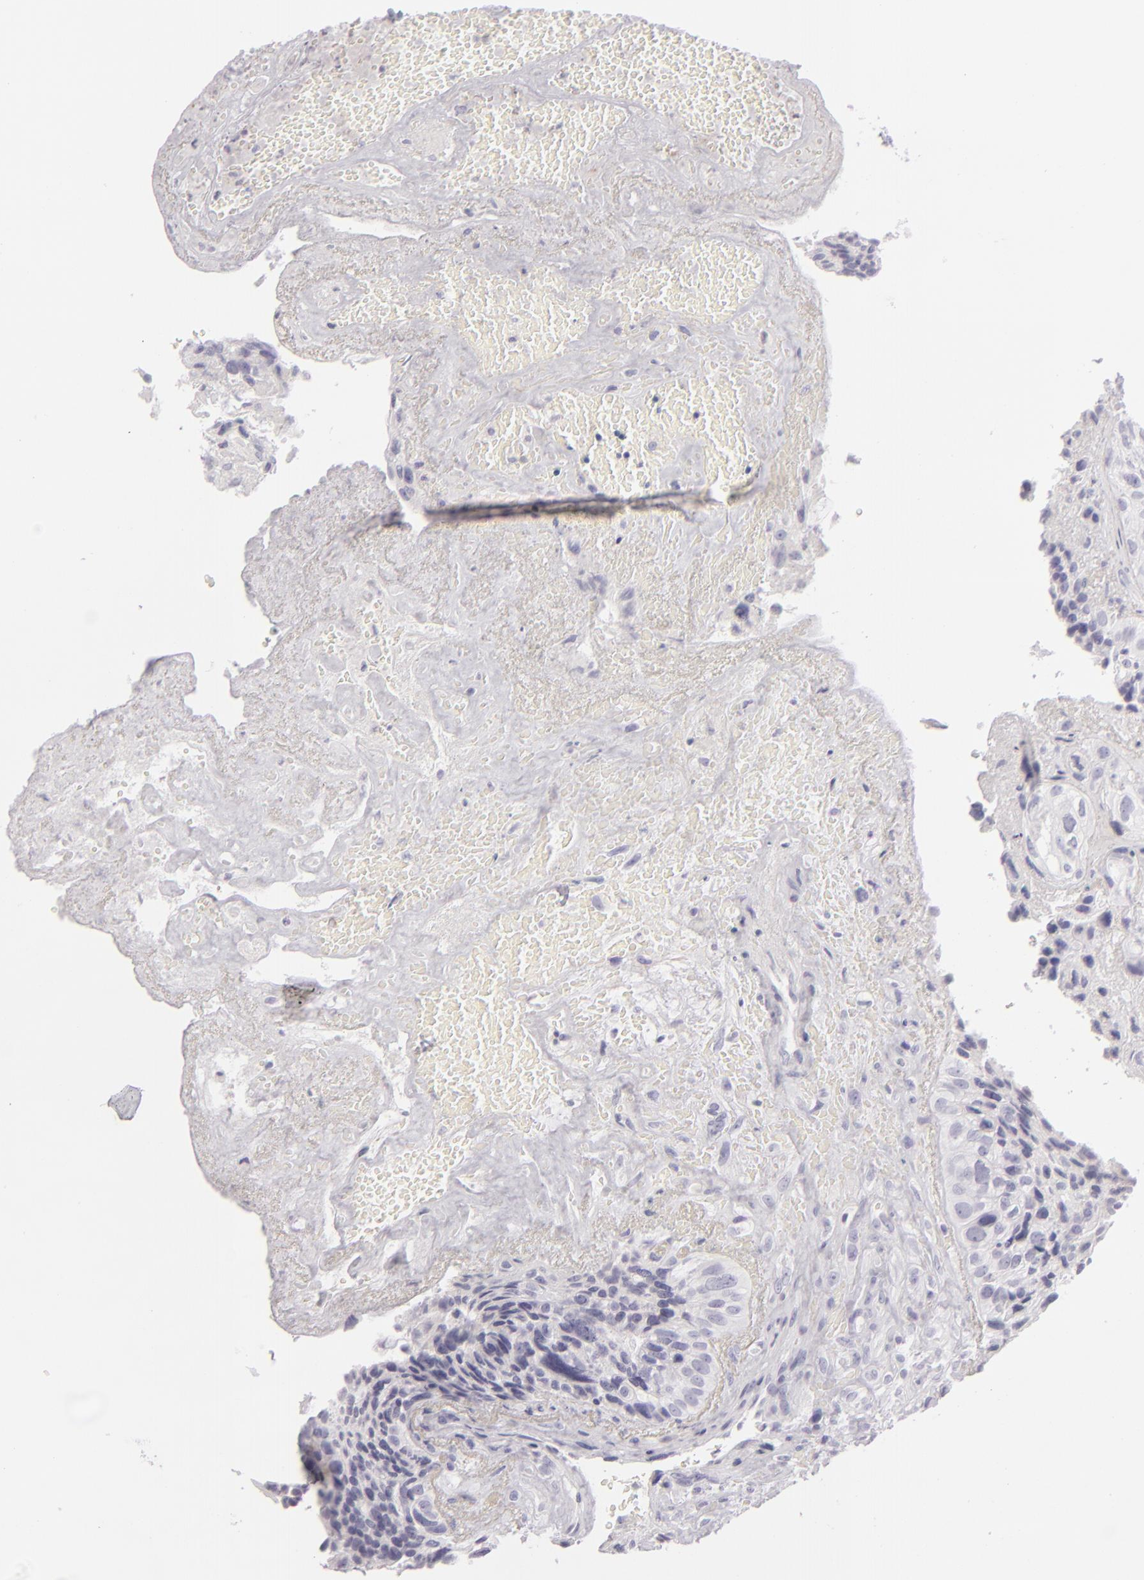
{"staining": {"intensity": "negative", "quantity": "none", "location": "none"}, "tissue": "breast cancer", "cell_type": "Tumor cells", "image_type": "cancer", "snomed": [{"axis": "morphology", "description": "Neoplasm, malignant, NOS"}, {"axis": "topography", "description": "Breast"}], "caption": "Immunohistochemistry (IHC) of breast cancer exhibits no positivity in tumor cells.", "gene": "CDX2", "patient": {"sex": "female", "age": 50}}